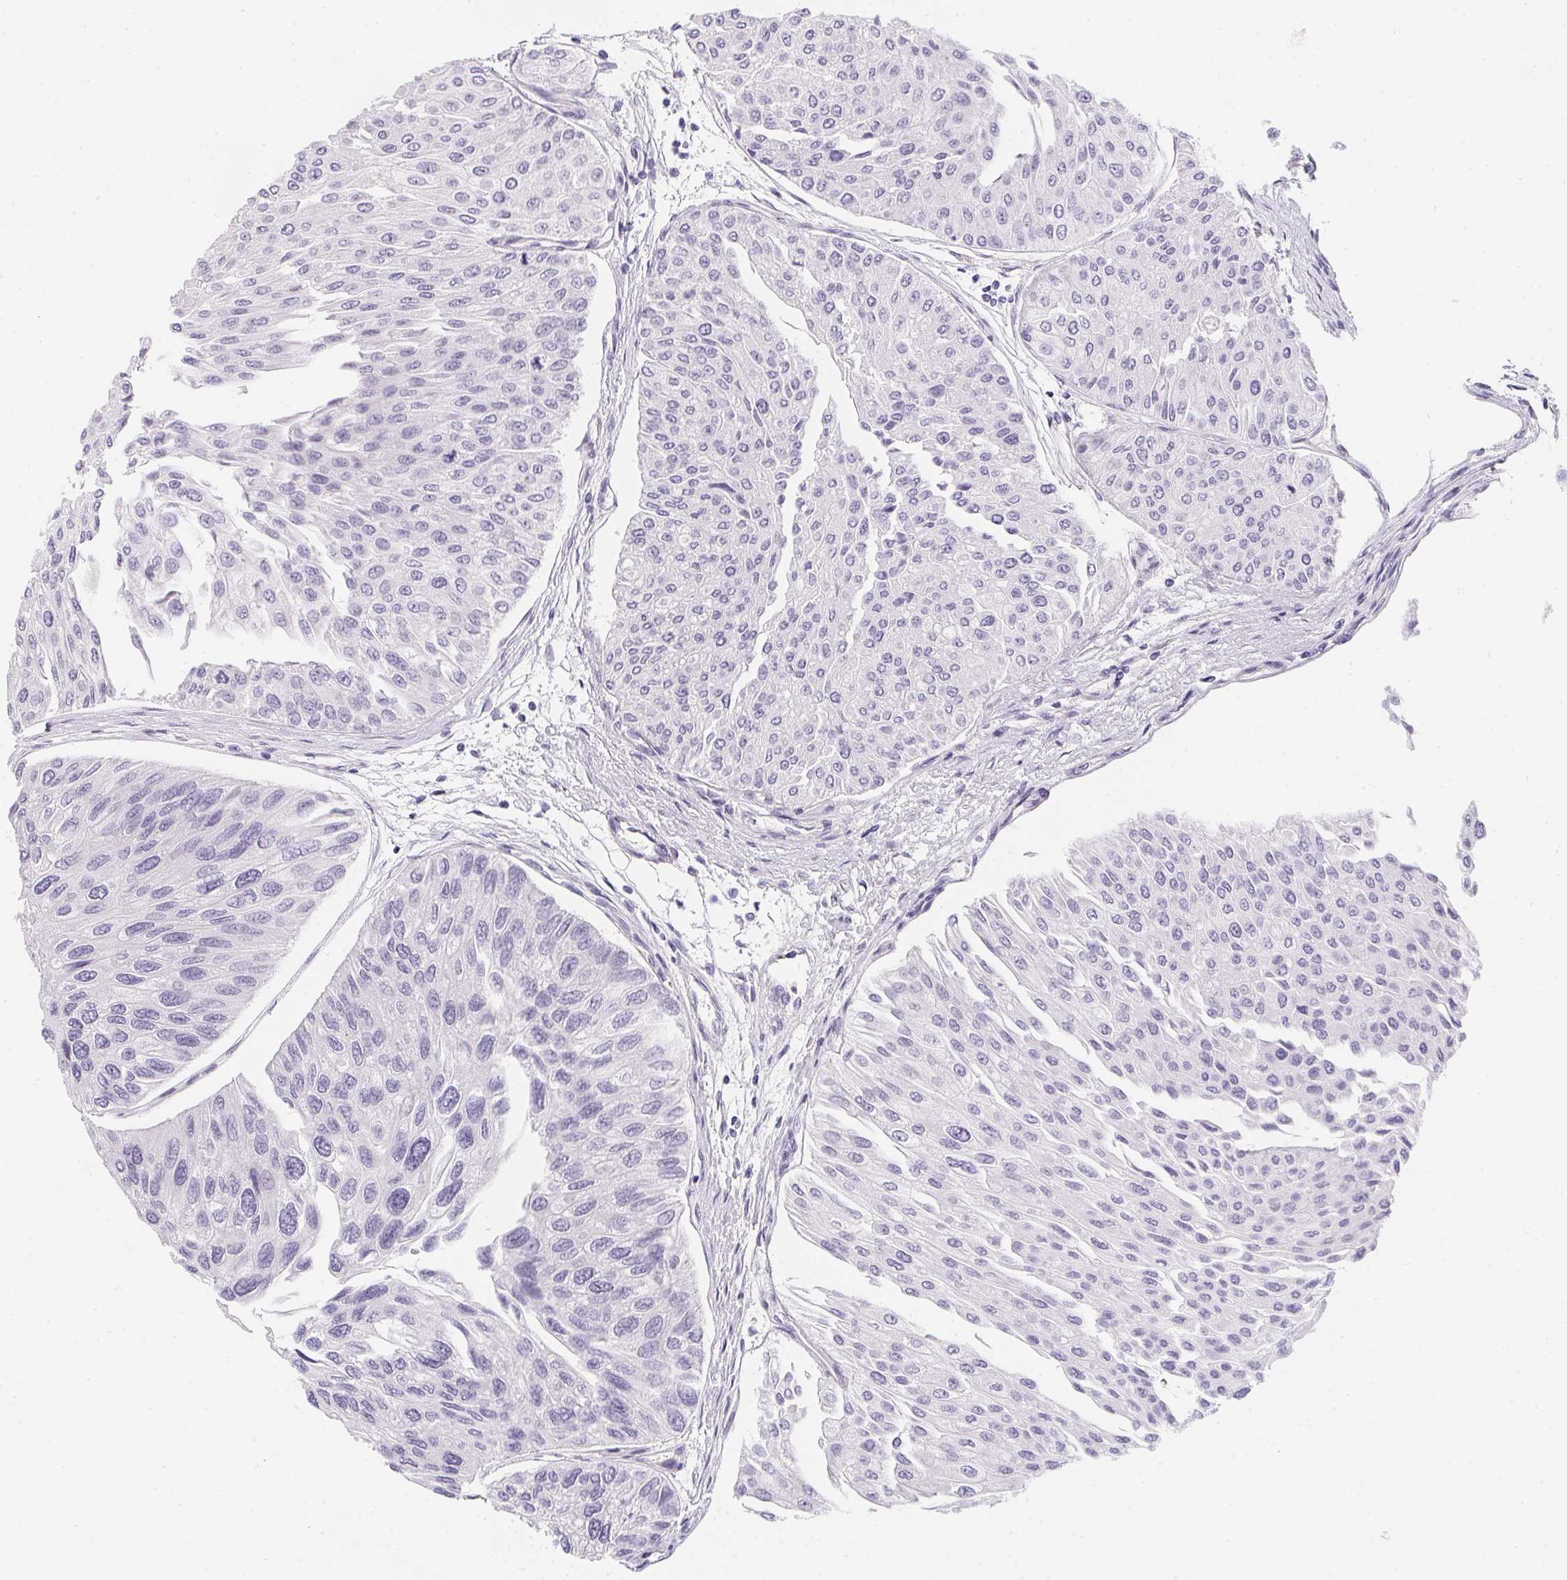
{"staining": {"intensity": "negative", "quantity": "none", "location": "none"}, "tissue": "urothelial cancer", "cell_type": "Tumor cells", "image_type": "cancer", "snomed": [{"axis": "morphology", "description": "Urothelial carcinoma, NOS"}, {"axis": "topography", "description": "Urinary bladder"}], "caption": "A photomicrograph of urothelial cancer stained for a protein exhibits no brown staining in tumor cells.", "gene": "MAP1A", "patient": {"sex": "male", "age": 67}}